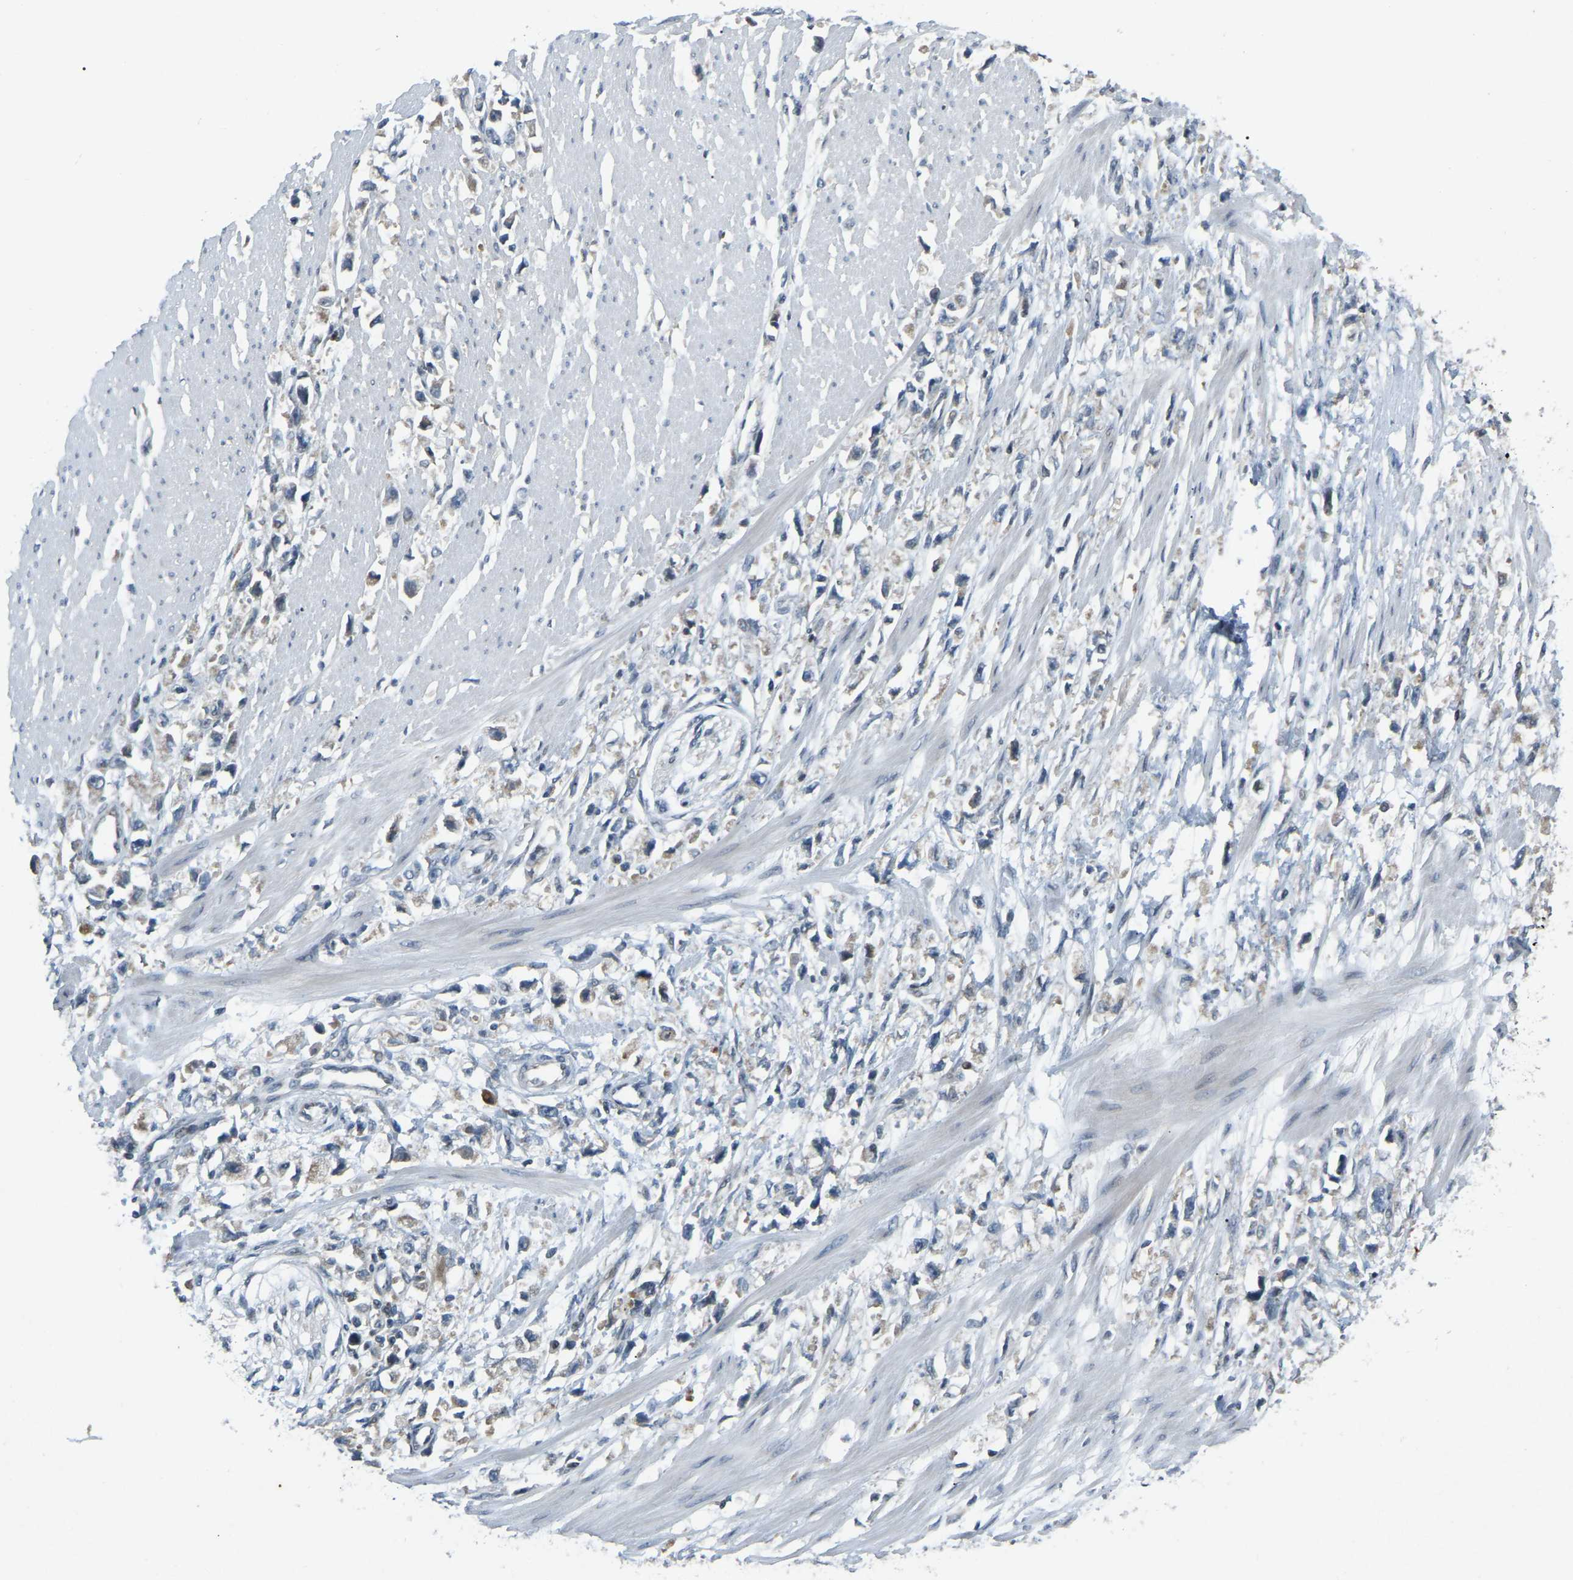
{"staining": {"intensity": "weak", "quantity": "<25%", "location": "cytoplasmic/membranous"}, "tissue": "stomach cancer", "cell_type": "Tumor cells", "image_type": "cancer", "snomed": [{"axis": "morphology", "description": "Adenocarcinoma, NOS"}, {"axis": "topography", "description": "Stomach"}], "caption": "DAB immunohistochemical staining of adenocarcinoma (stomach) reveals no significant staining in tumor cells.", "gene": "PARL", "patient": {"sex": "female", "age": 59}}